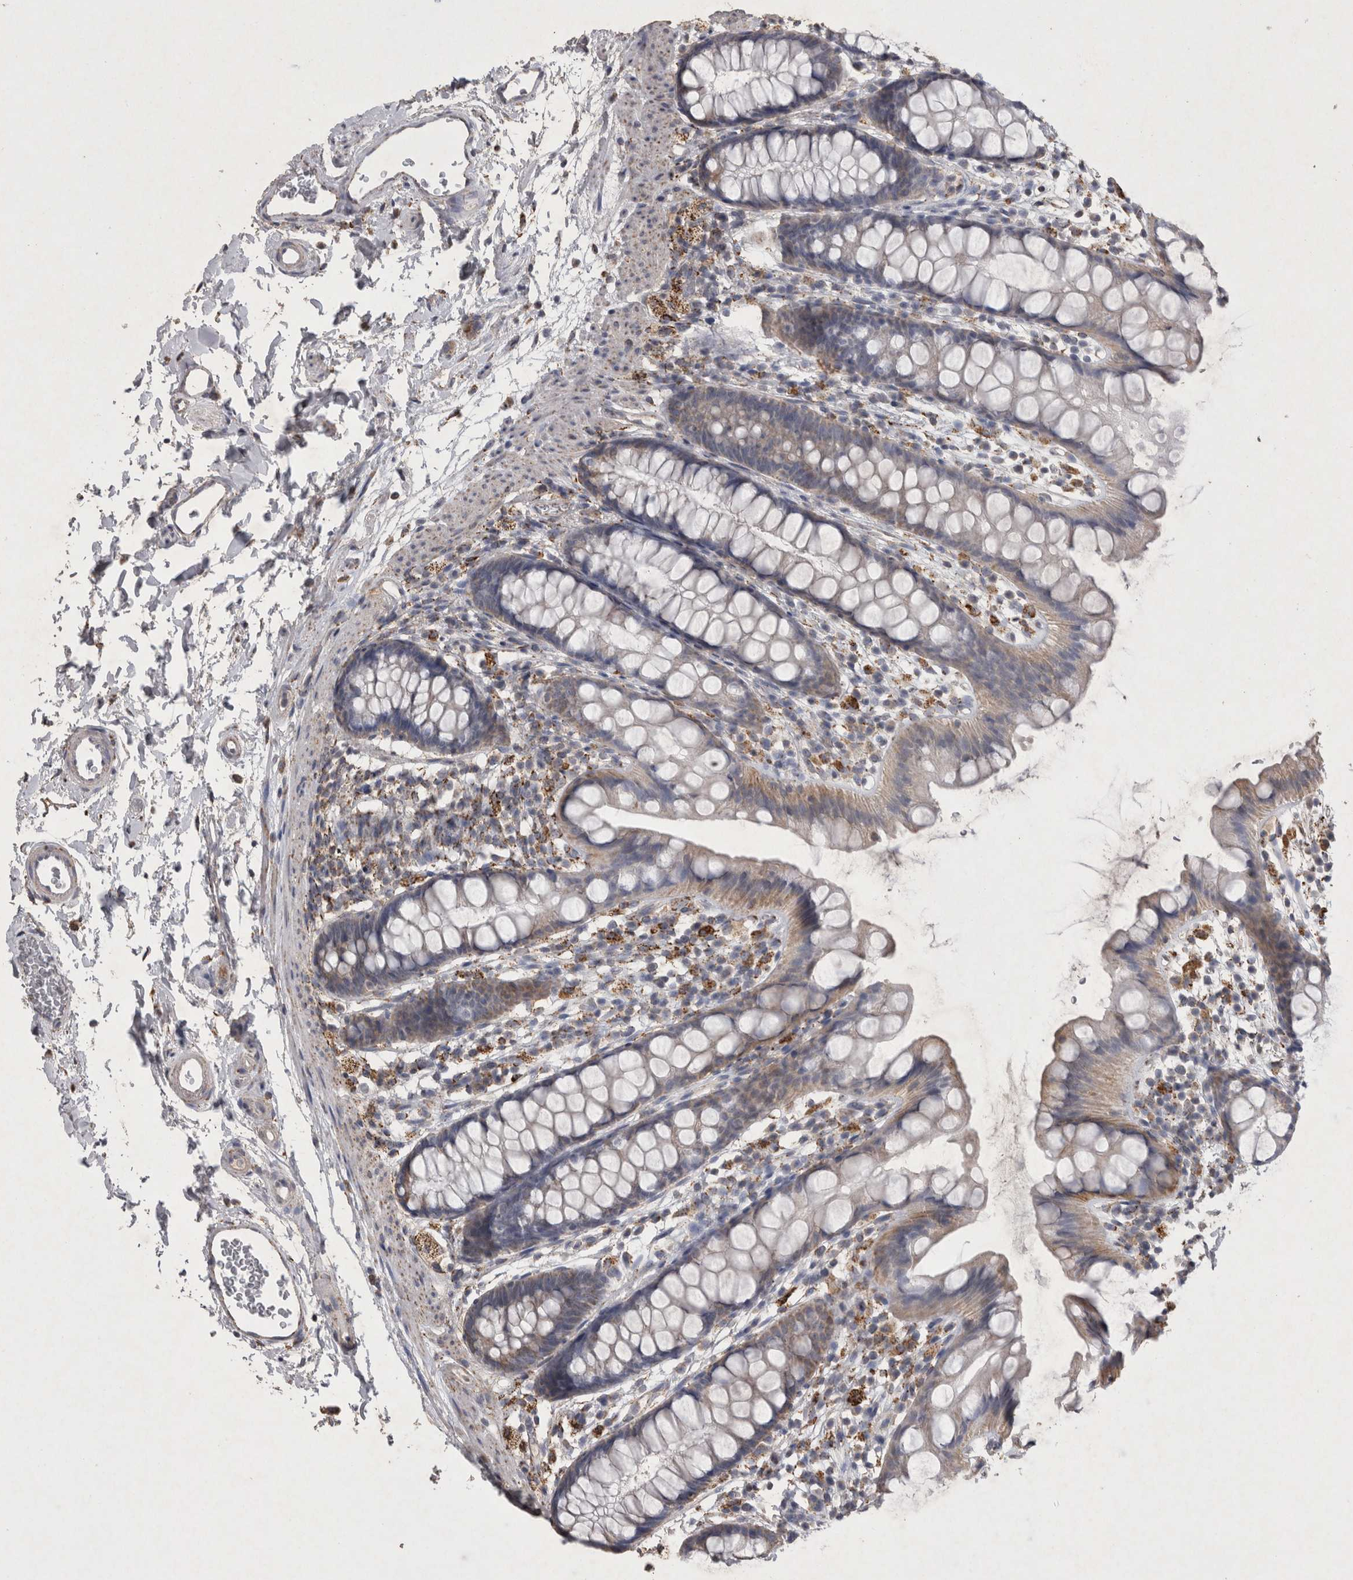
{"staining": {"intensity": "weak", "quantity": "25%-75%", "location": "cytoplasmic/membranous"}, "tissue": "rectum", "cell_type": "Glandular cells", "image_type": "normal", "snomed": [{"axis": "morphology", "description": "Normal tissue, NOS"}, {"axis": "topography", "description": "Rectum"}], "caption": "Approximately 25%-75% of glandular cells in unremarkable human rectum show weak cytoplasmic/membranous protein staining as visualized by brown immunohistochemical staining.", "gene": "DKK3", "patient": {"sex": "female", "age": 65}}